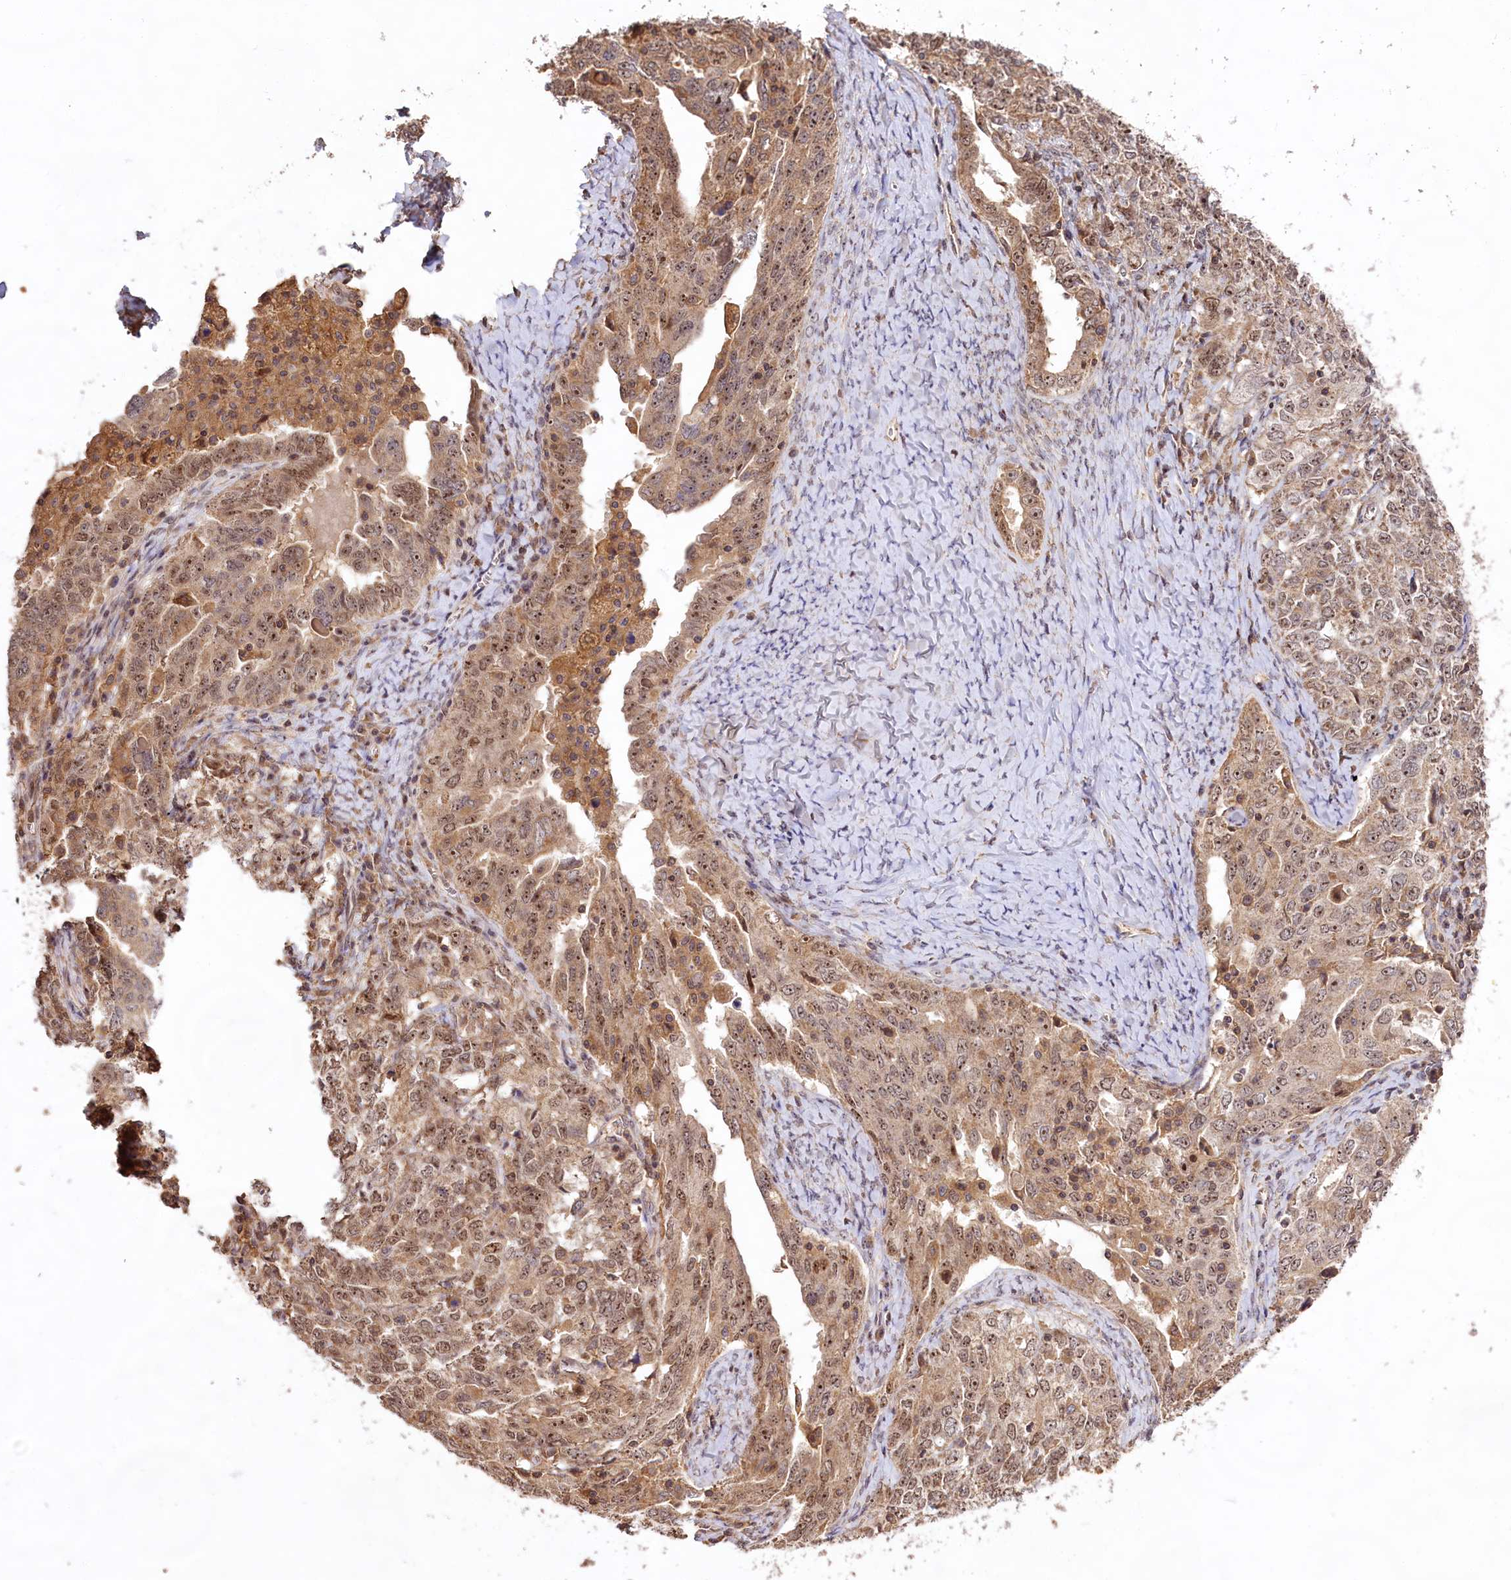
{"staining": {"intensity": "moderate", "quantity": ">75%", "location": "cytoplasmic/membranous,nuclear"}, "tissue": "ovarian cancer", "cell_type": "Tumor cells", "image_type": "cancer", "snomed": [{"axis": "morphology", "description": "Carcinoma, endometroid"}, {"axis": "topography", "description": "Ovary"}], "caption": "This is a histology image of immunohistochemistry staining of ovarian cancer (endometroid carcinoma), which shows moderate staining in the cytoplasmic/membranous and nuclear of tumor cells.", "gene": "RRP8", "patient": {"sex": "female", "age": 62}}